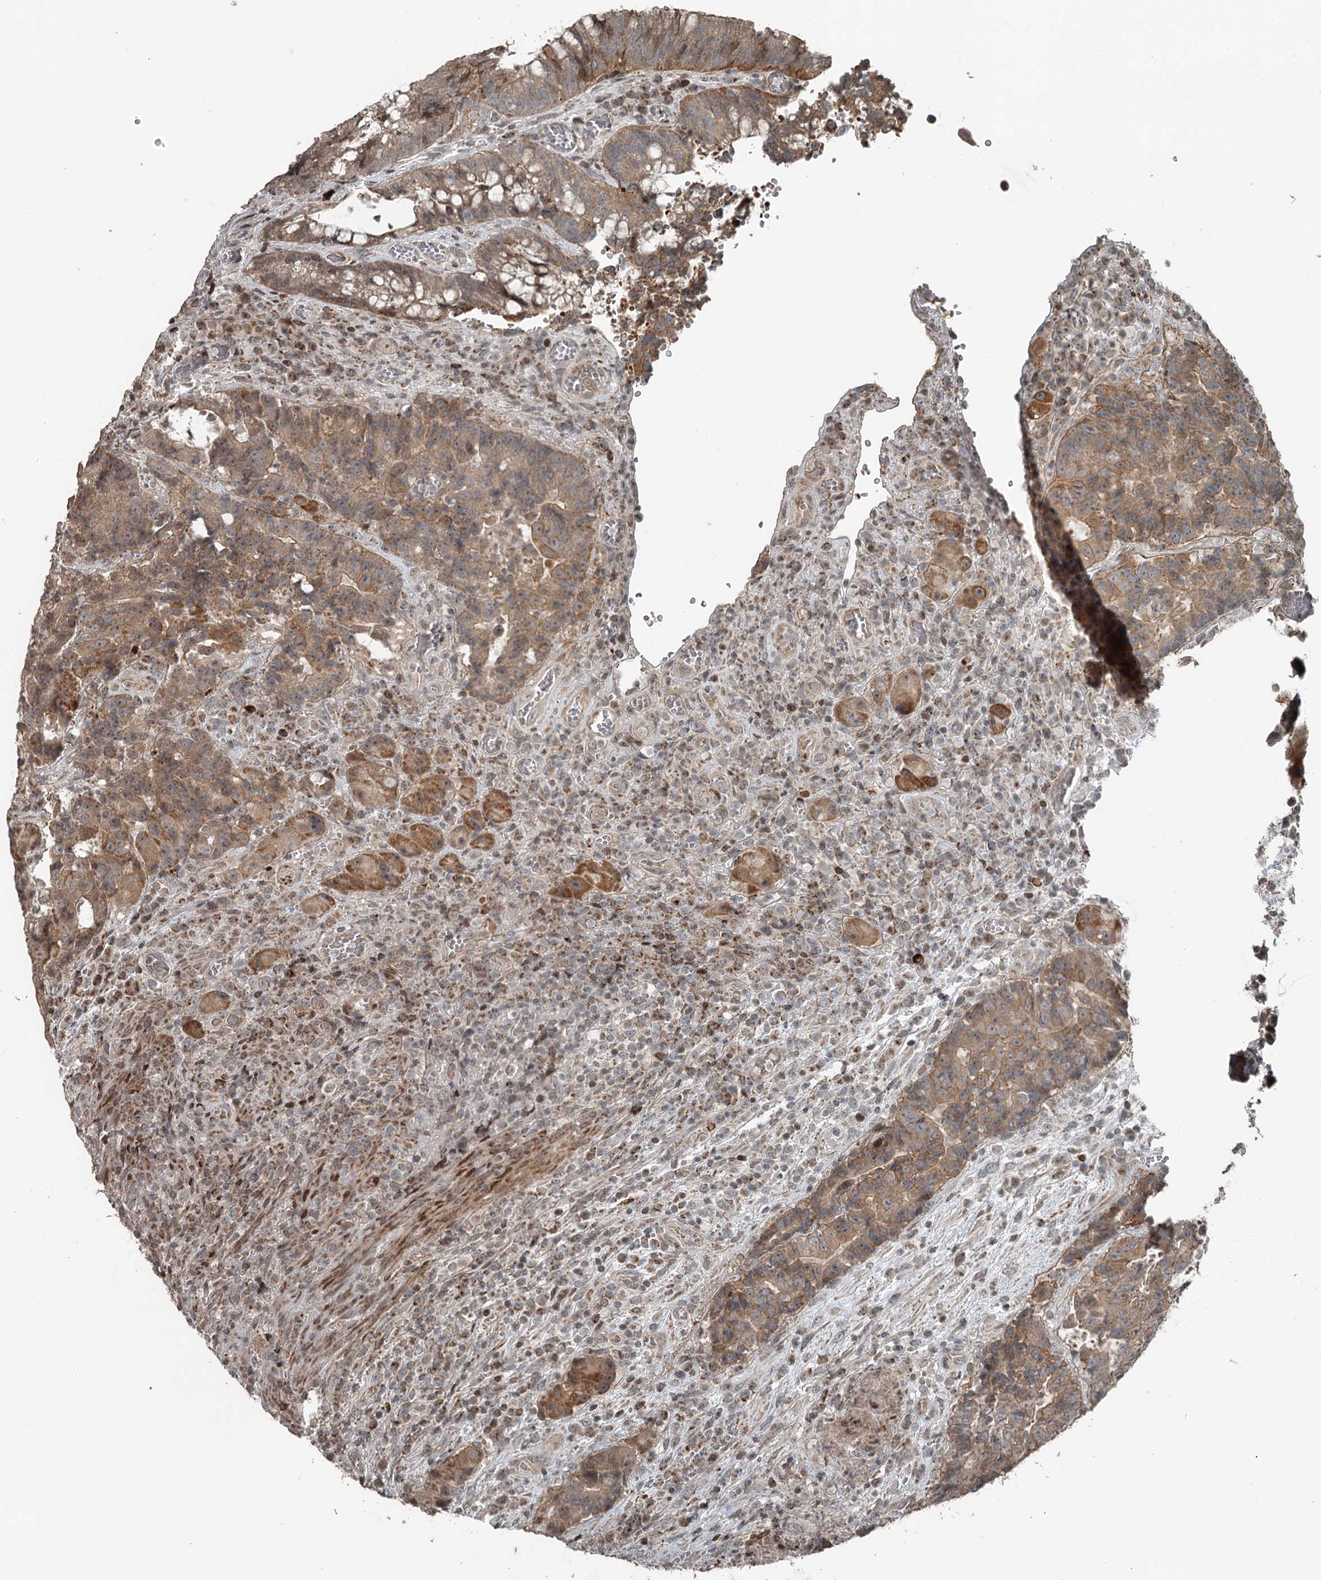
{"staining": {"intensity": "moderate", "quantity": ">75%", "location": "cytoplasmic/membranous"}, "tissue": "colorectal cancer", "cell_type": "Tumor cells", "image_type": "cancer", "snomed": [{"axis": "morphology", "description": "Adenocarcinoma, NOS"}, {"axis": "topography", "description": "Rectum"}], "caption": "Brown immunohistochemical staining in human colorectal cancer (adenocarcinoma) reveals moderate cytoplasmic/membranous expression in about >75% of tumor cells. The staining was performed using DAB (3,3'-diaminobenzidine), with brown indicating positive protein expression. Nuclei are stained blue with hematoxylin.", "gene": "RASSF8", "patient": {"sex": "male", "age": 69}}